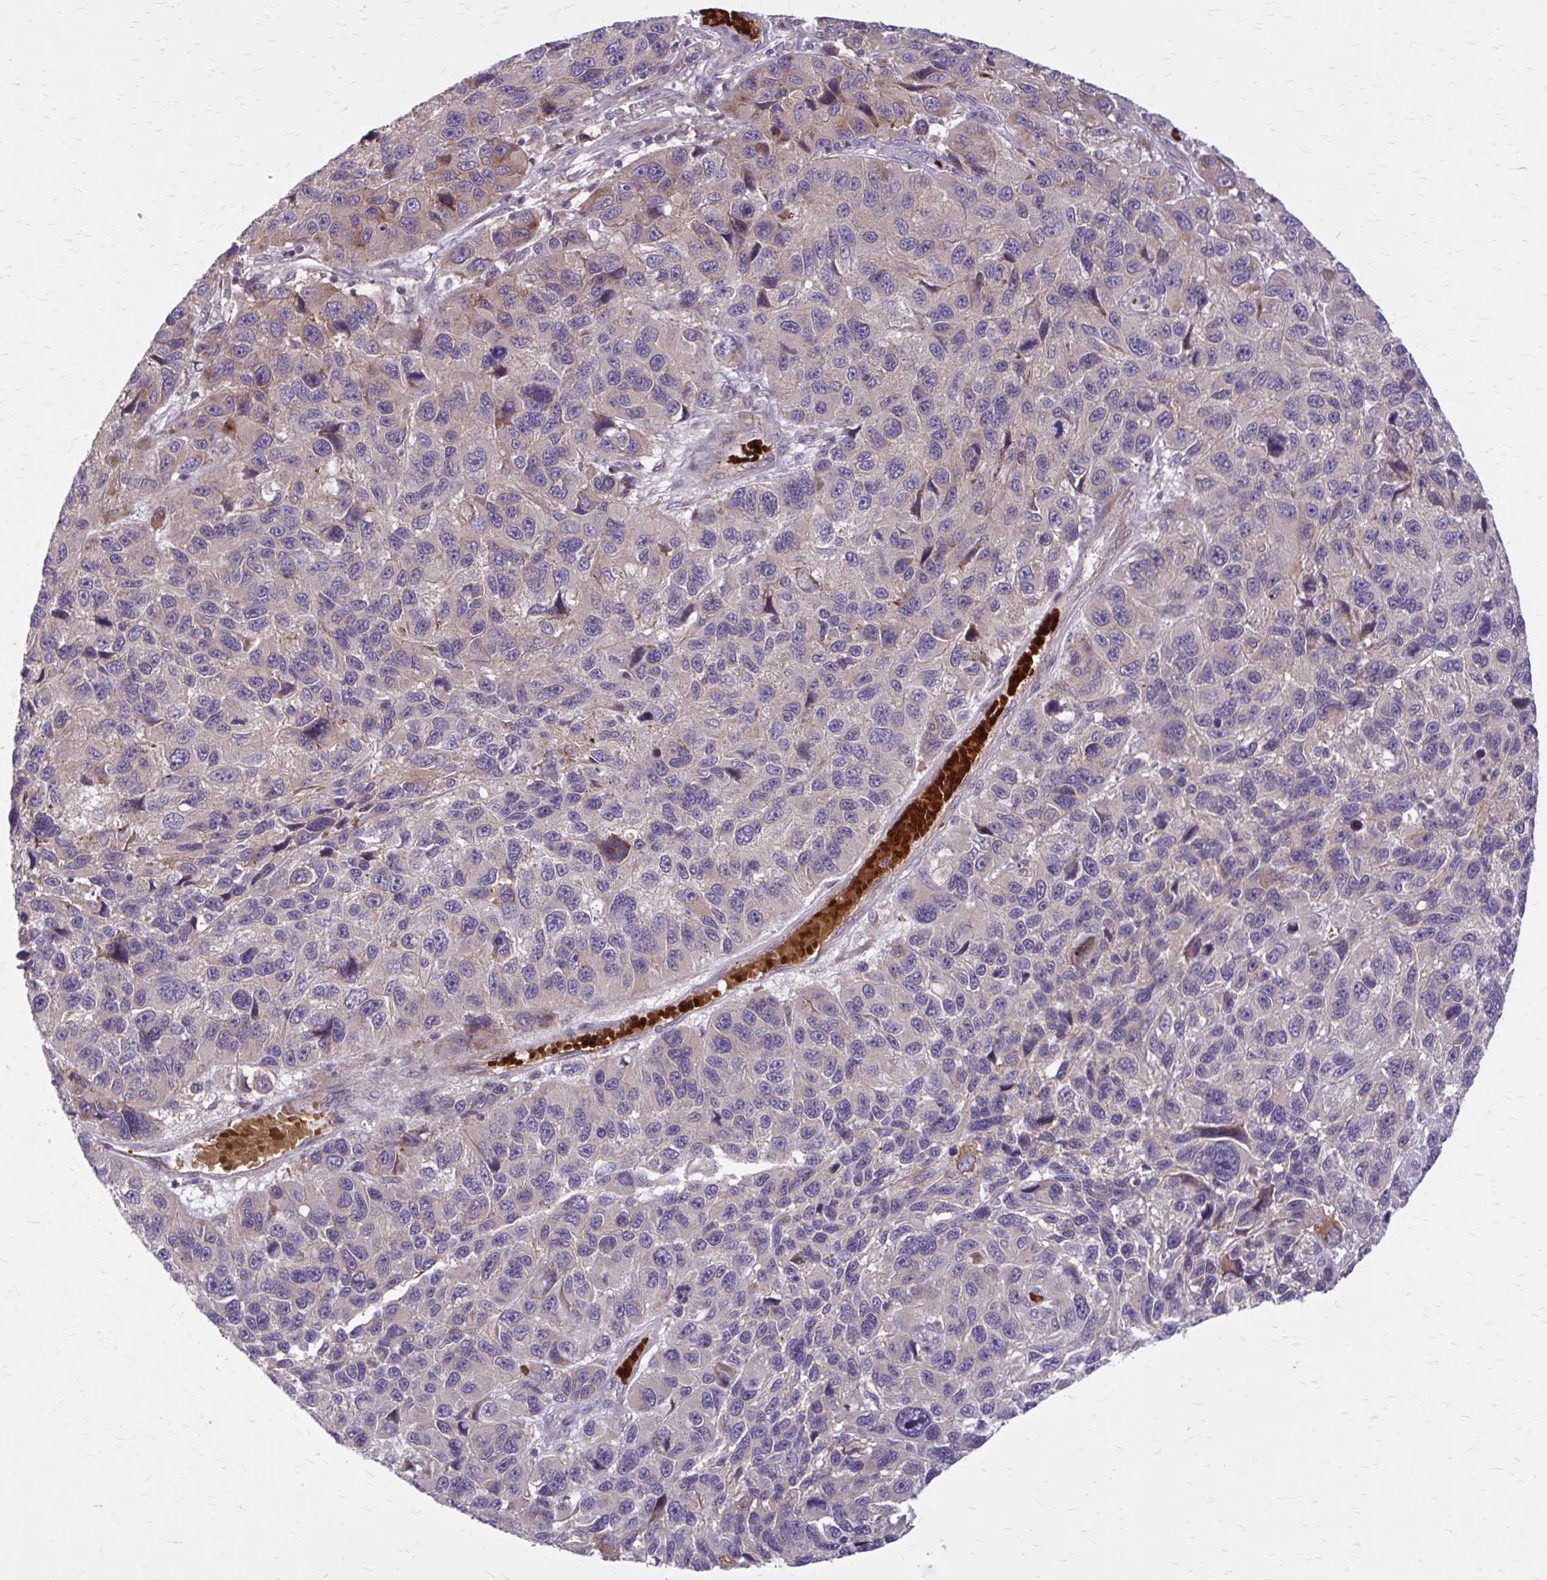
{"staining": {"intensity": "weak", "quantity": "<25%", "location": "cytoplasmic/membranous"}, "tissue": "melanoma", "cell_type": "Tumor cells", "image_type": "cancer", "snomed": [{"axis": "morphology", "description": "Malignant melanoma, NOS"}, {"axis": "topography", "description": "Skin"}], "caption": "Melanoma was stained to show a protein in brown. There is no significant staining in tumor cells. (DAB immunohistochemistry visualized using brightfield microscopy, high magnification).", "gene": "SNF8", "patient": {"sex": "male", "age": 53}}